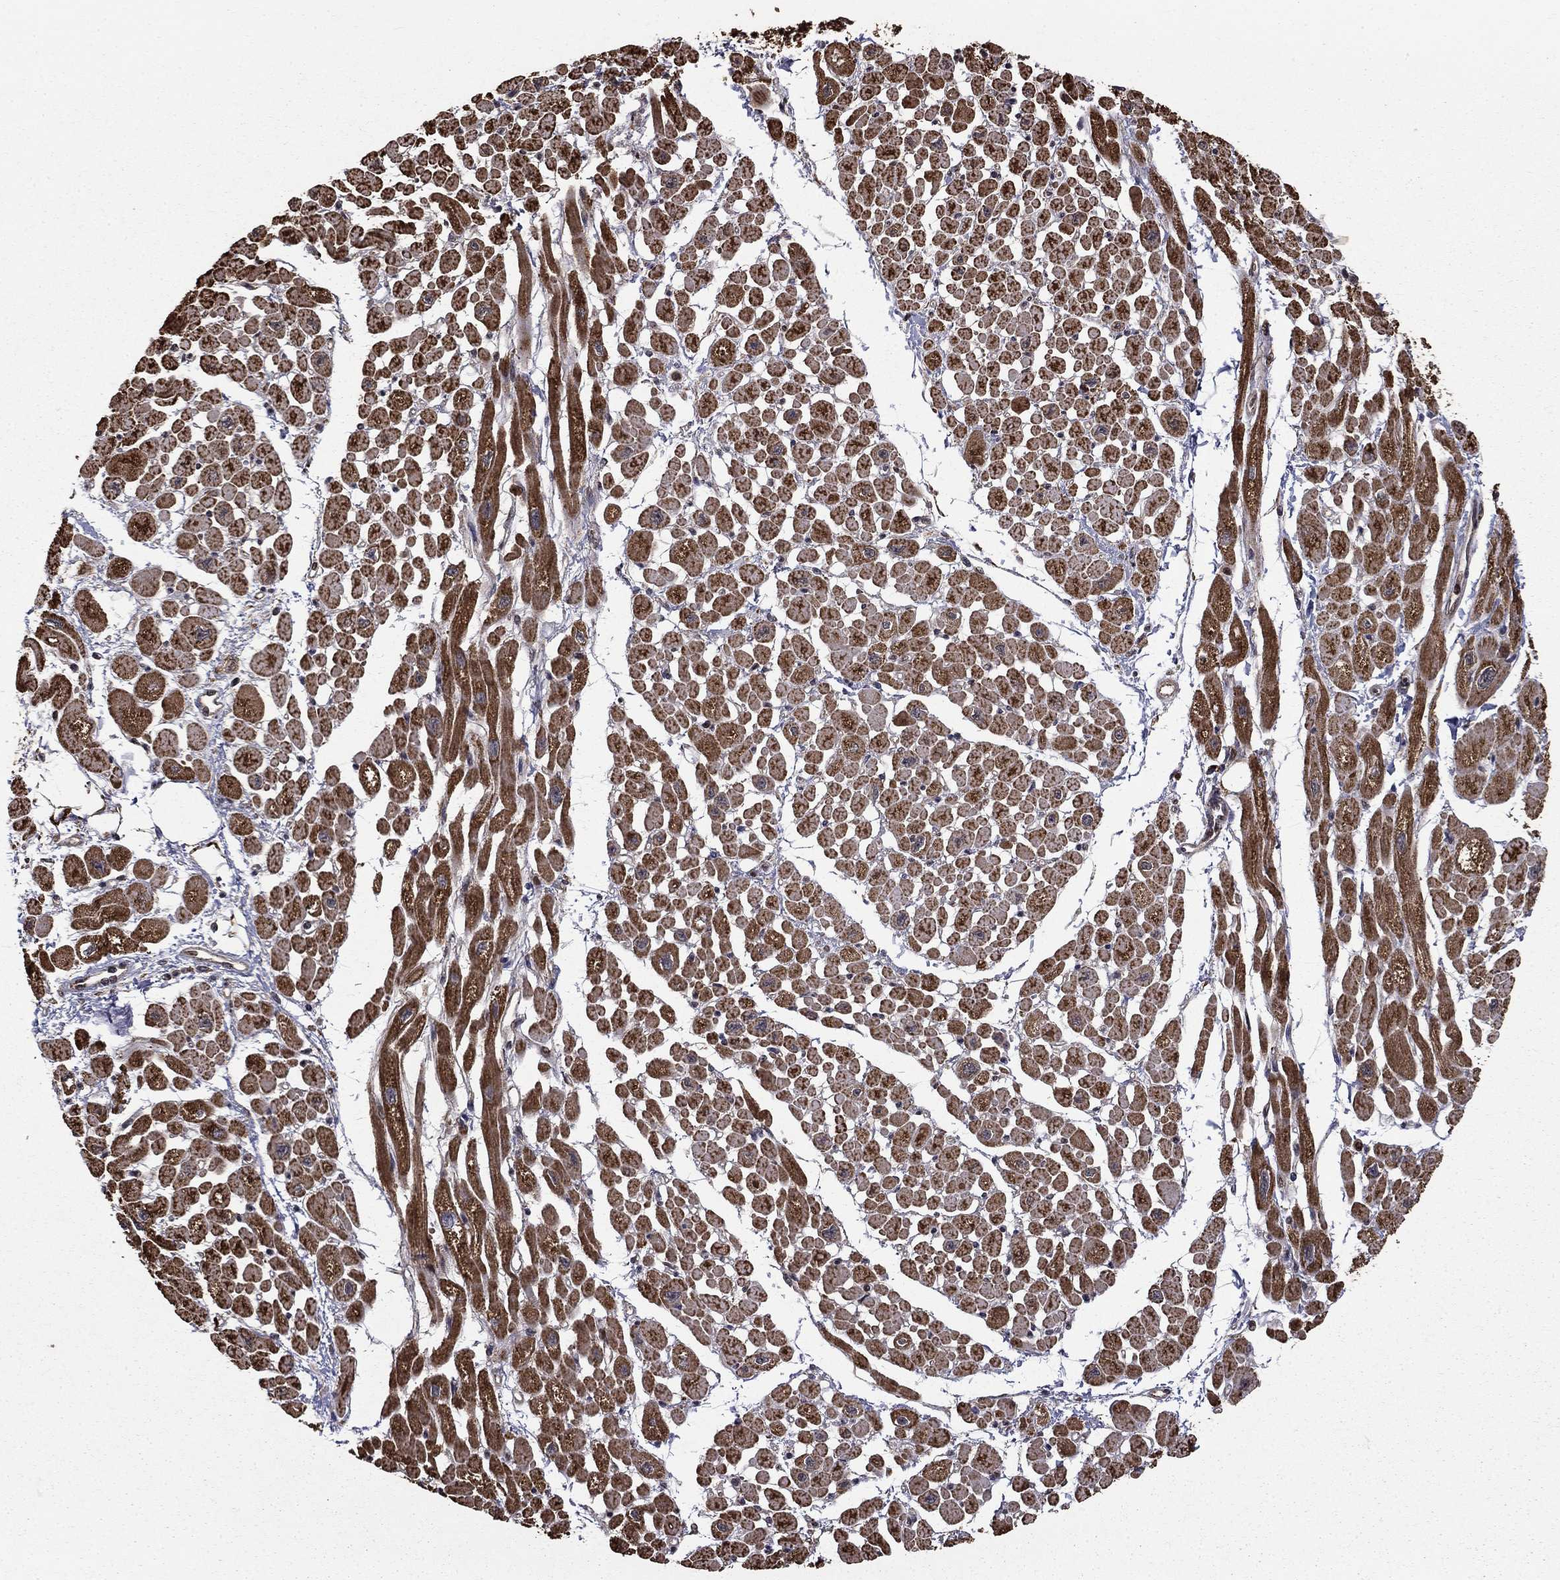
{"staining": {"intensity": "strong", "quantity": ">75%", "location": "cytoplasmic/membranous"}, "tissue": "heart muscle", "cell_type": "Cardiomyocytes", "image_type": "normal", "snomed": [{"axis": "morphology", "description": "Normal tissue, NOS"}, {"axis": "topography", "description": "Heart"}], "caption": "Protein staining of normal heart muscle shows strong cytoplasmic/membranous positivity in approximately >75% of cardiomyocytes.", "gene": "ACOT13", "patient": {"sex": "male", "age": 66}}